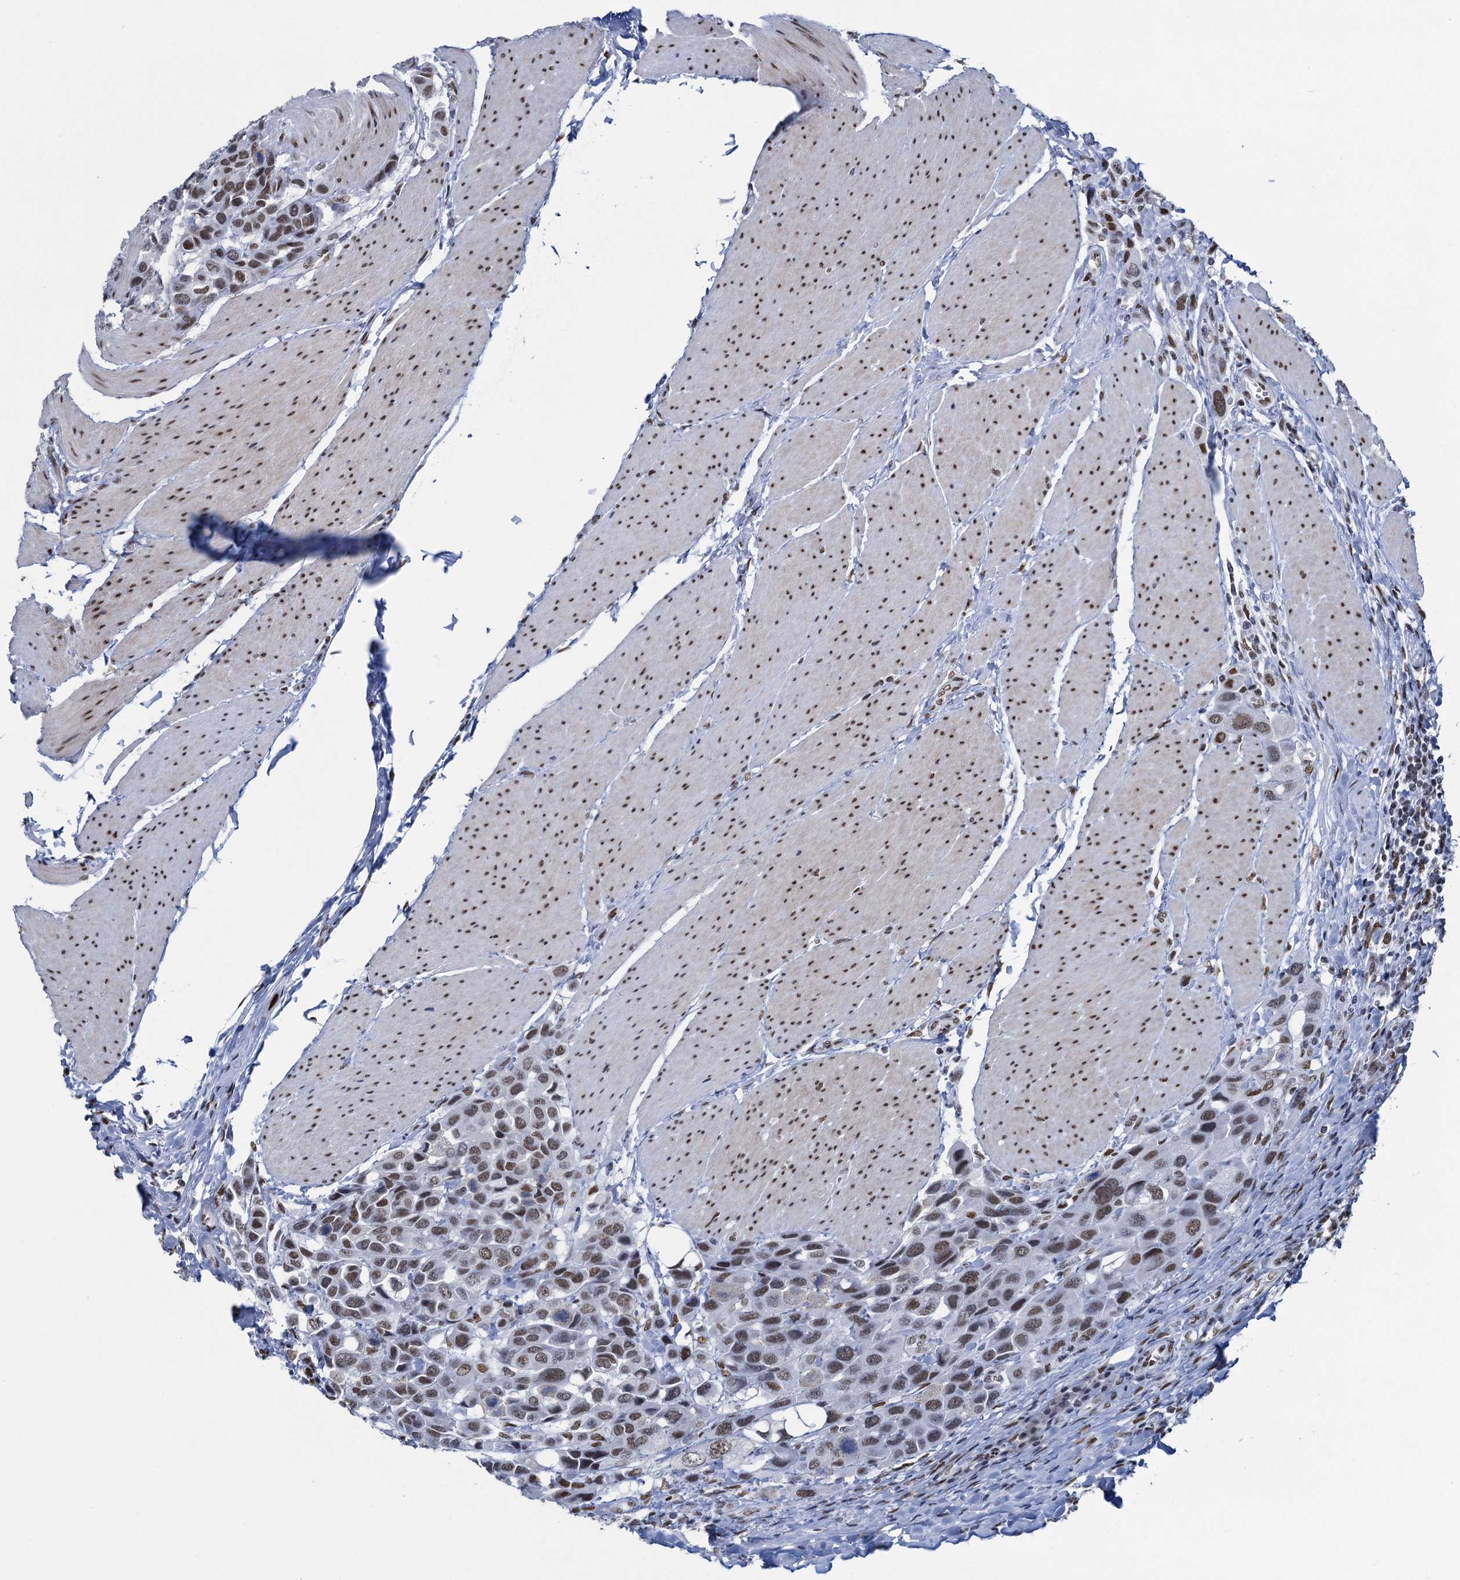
{"staining": {"intensity": "moderate", "quantity": ">75%", "location": "nuclear"}, "tissue": "urothelial cancer", "cell_type": "Tumor cells", "image_type": "cancer", "snomed": [{"axis": "morphology", "description": "Urothelial carcinoma, High grade"}, {"axis": "topography", "description": "Urinary bladder"}], "caption": "This is a micrograph of IHC staining of urothelial cancer, which shows moderate staining in the nuclear of tumor cells.", "gene": "HNRNPUL2", "patient": {"sex": "male", "age": 50}}